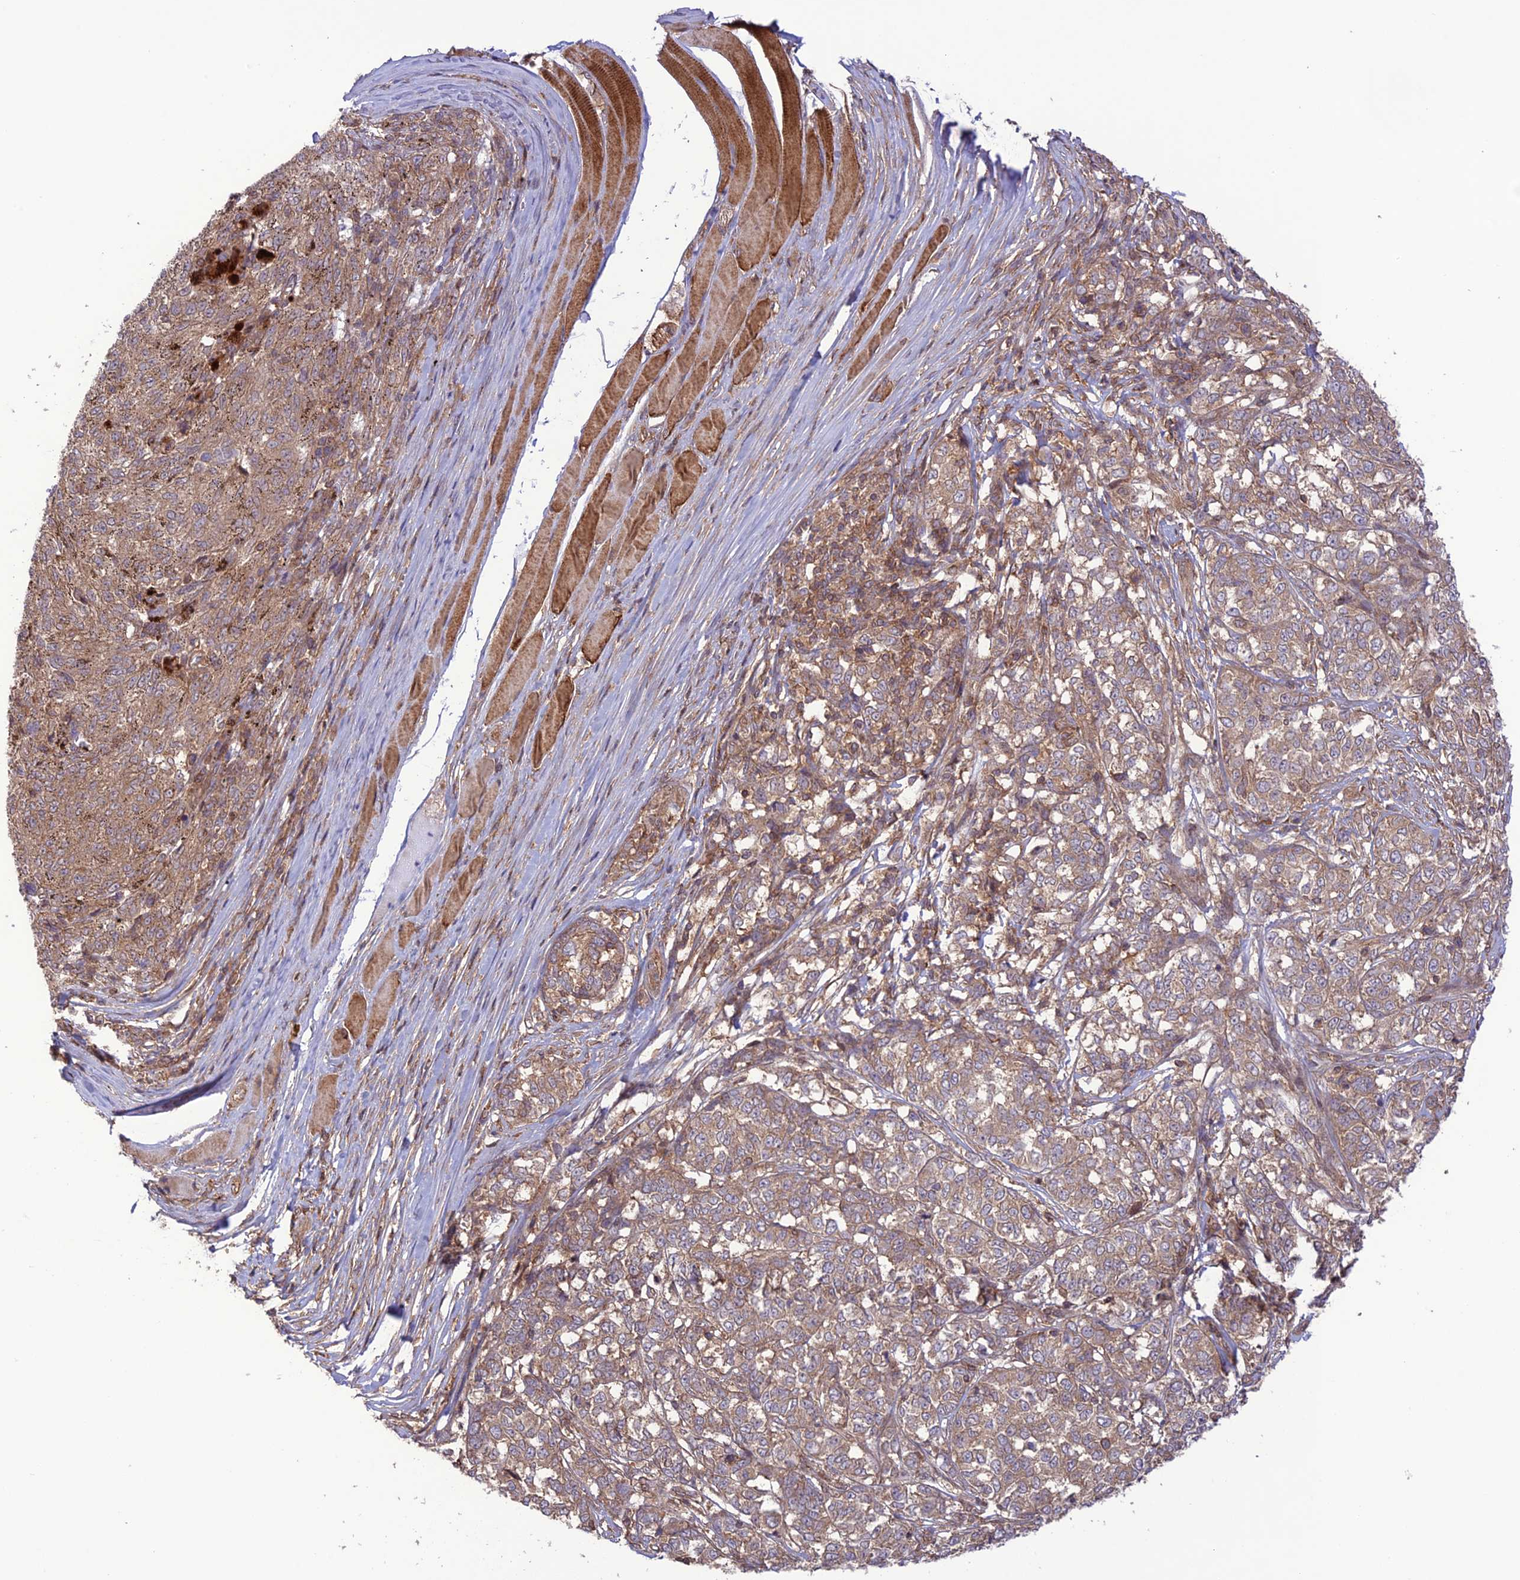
{"staining": {"intensity": "weak", "quantity": ">75%", "location": "cytoplasmic/membranous"}, "tissue": "melanoma", "cell_type": "Tumor cells", "image_type": "cancer", "snomed": [{"axis": "morphology", "description": "Malignant melanoma, NOS"}, {"axis": "topography", "description": "Skin"}], "caption": "Human melanoma stained with a protein marker demonstrates weak staining in tumor cells.", "gene": "FCHSD1", "patient": {"sex": "female", "age": 72}}